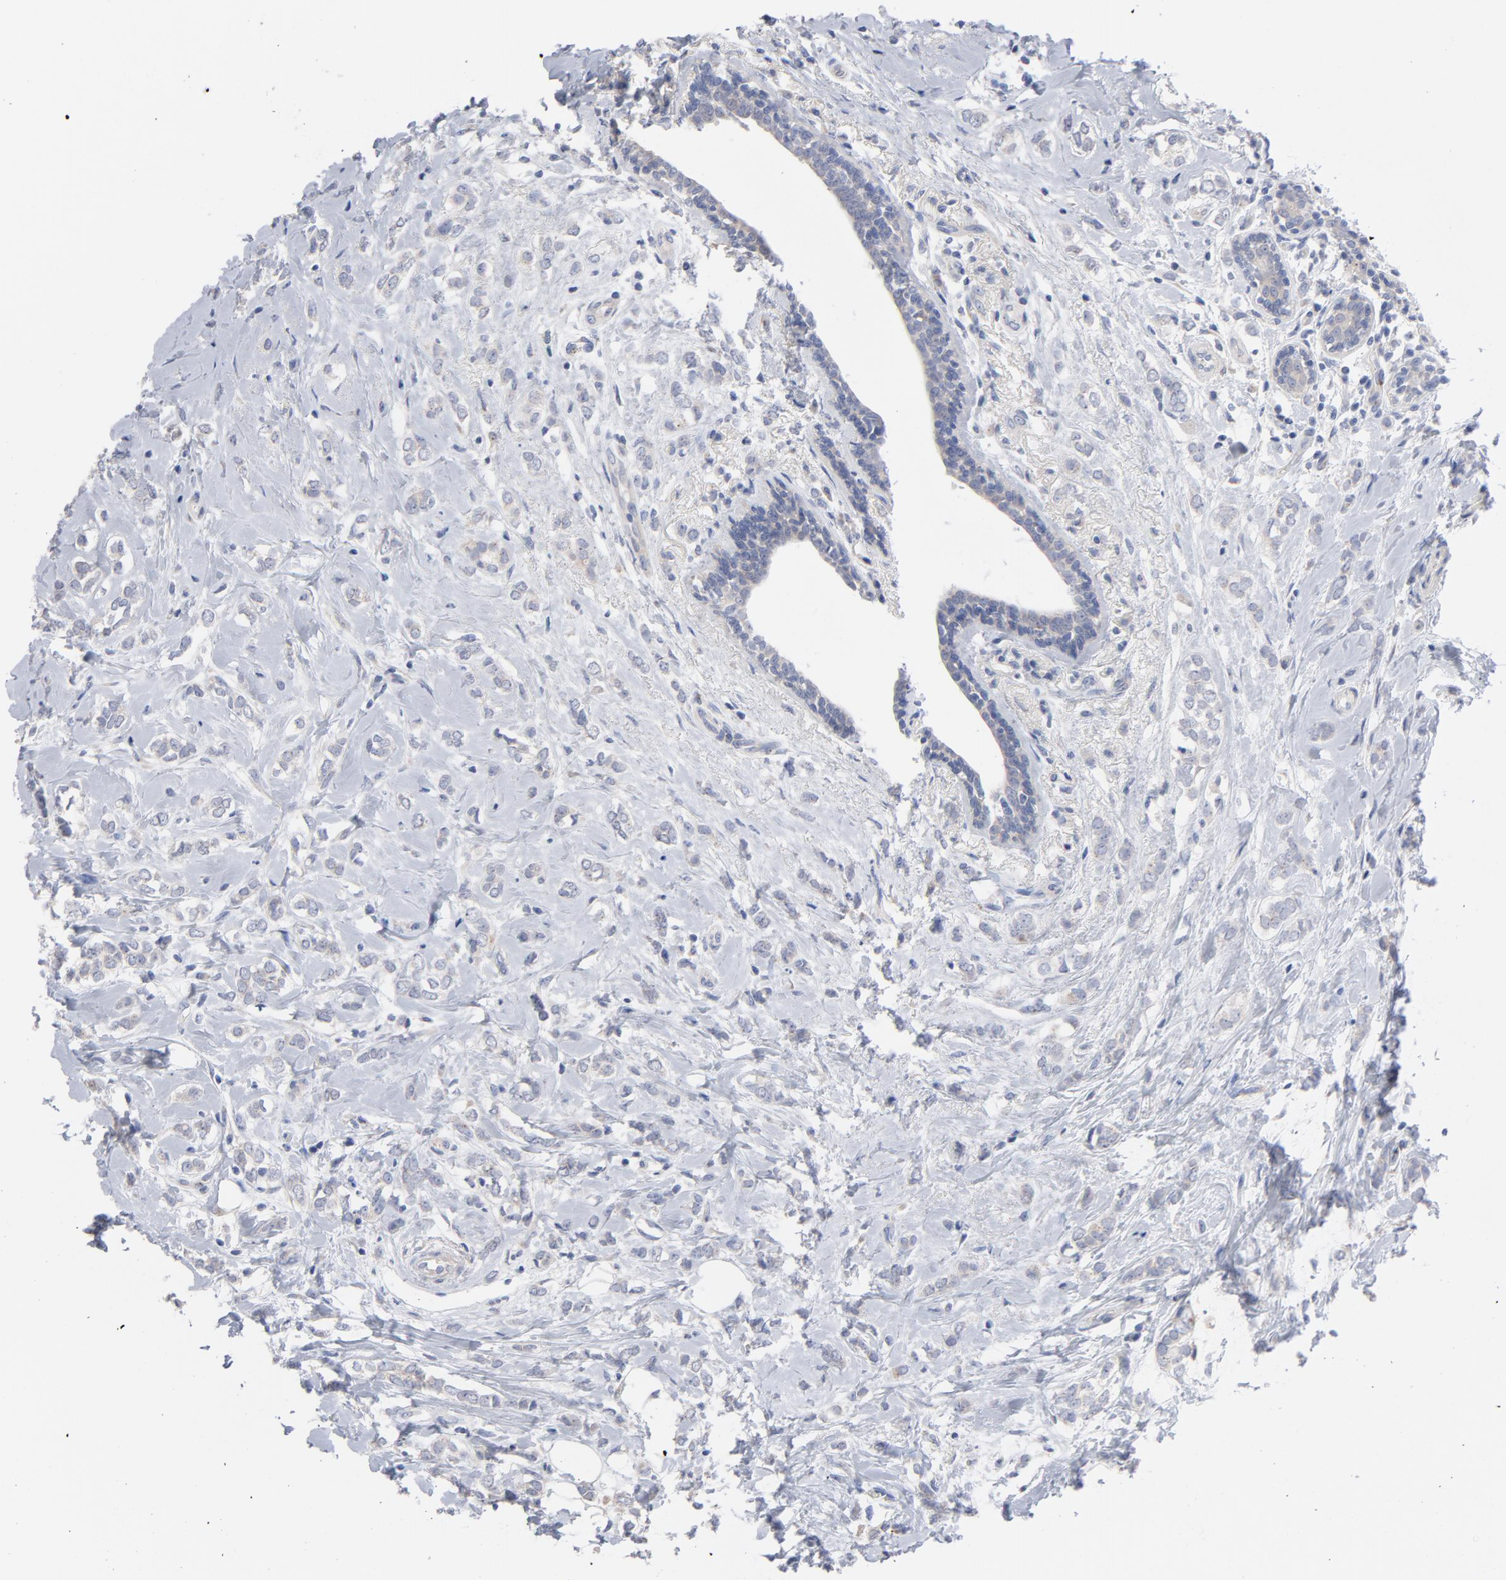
{"staining": {"intensity": "weak", "quantity": "25%-75%", "location": "cytoplasmic/membranous"}, "tissue": "breast cancer", "cell_type": "Tumor cells", "image_type": "cancer", "snomed": [{"axis": "morphology", "description": "Normal tissue, NOS"}, {"axis": "morphology", "description": "Lobular carcinoma"}, {"axis": "topography", "description": "Breast"}], "caption": "Immunohistochemistry of human lobular carcinoma (breast) displays low levels of weak cytoplasmic/membranous staining in about 25%-75% of tumor cells. The protein of interest is shown in brown color, while the nuclei are stained blue.", "gene": "CPE", "patient": {"sex": "female", "age": 47}}